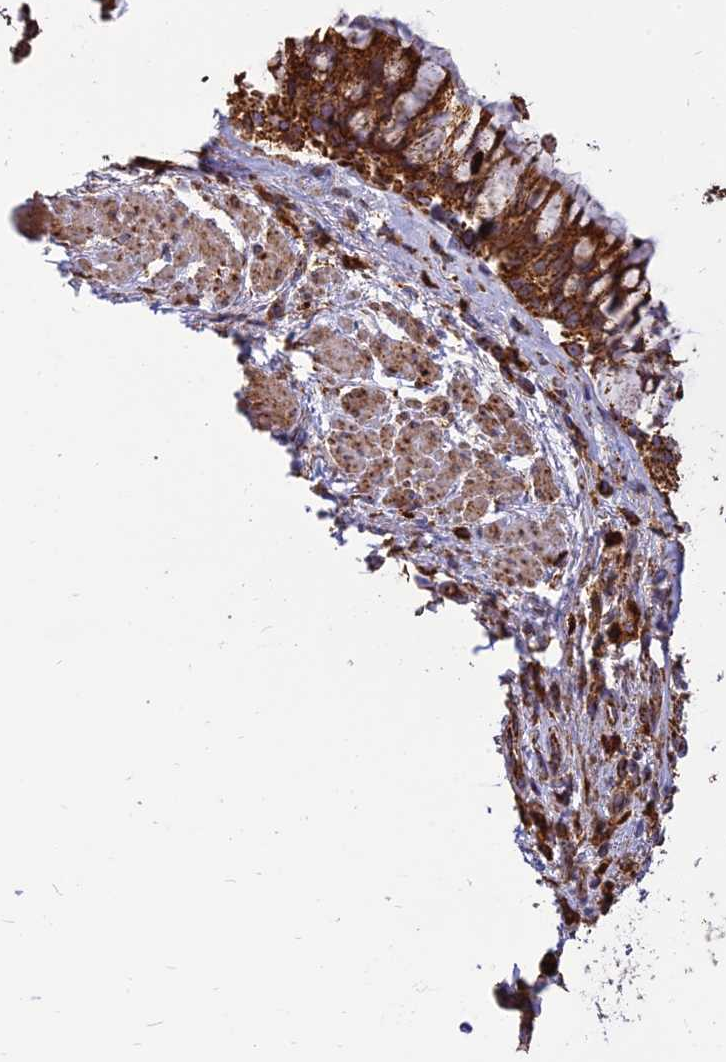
{"staining": {"intensity": "strong", "quantity": "<25%", "location": "cytoplasmic/membranous"}, "tissue": "adipose tissue", "cell_type": "Adipocytes", "image_type": "normal", "snomed": [{"axis": "morphology", "description": "Normal tissue, NOS"}, {"axis": "morphology", "description": "Squamous cell carcinoma, NOS"}, {"axis": "topography", "description": "Bronchus"}, {"axis": "topography", "description": "Lung"}], "caption": "Adipocytes exhibit medium levels of strong cytoplasmic/membranous positivity in about <25% of cells in normal adipose tissue.", "gene": "THUMPD2", "patient": {"sex": "male", "age": 64}}